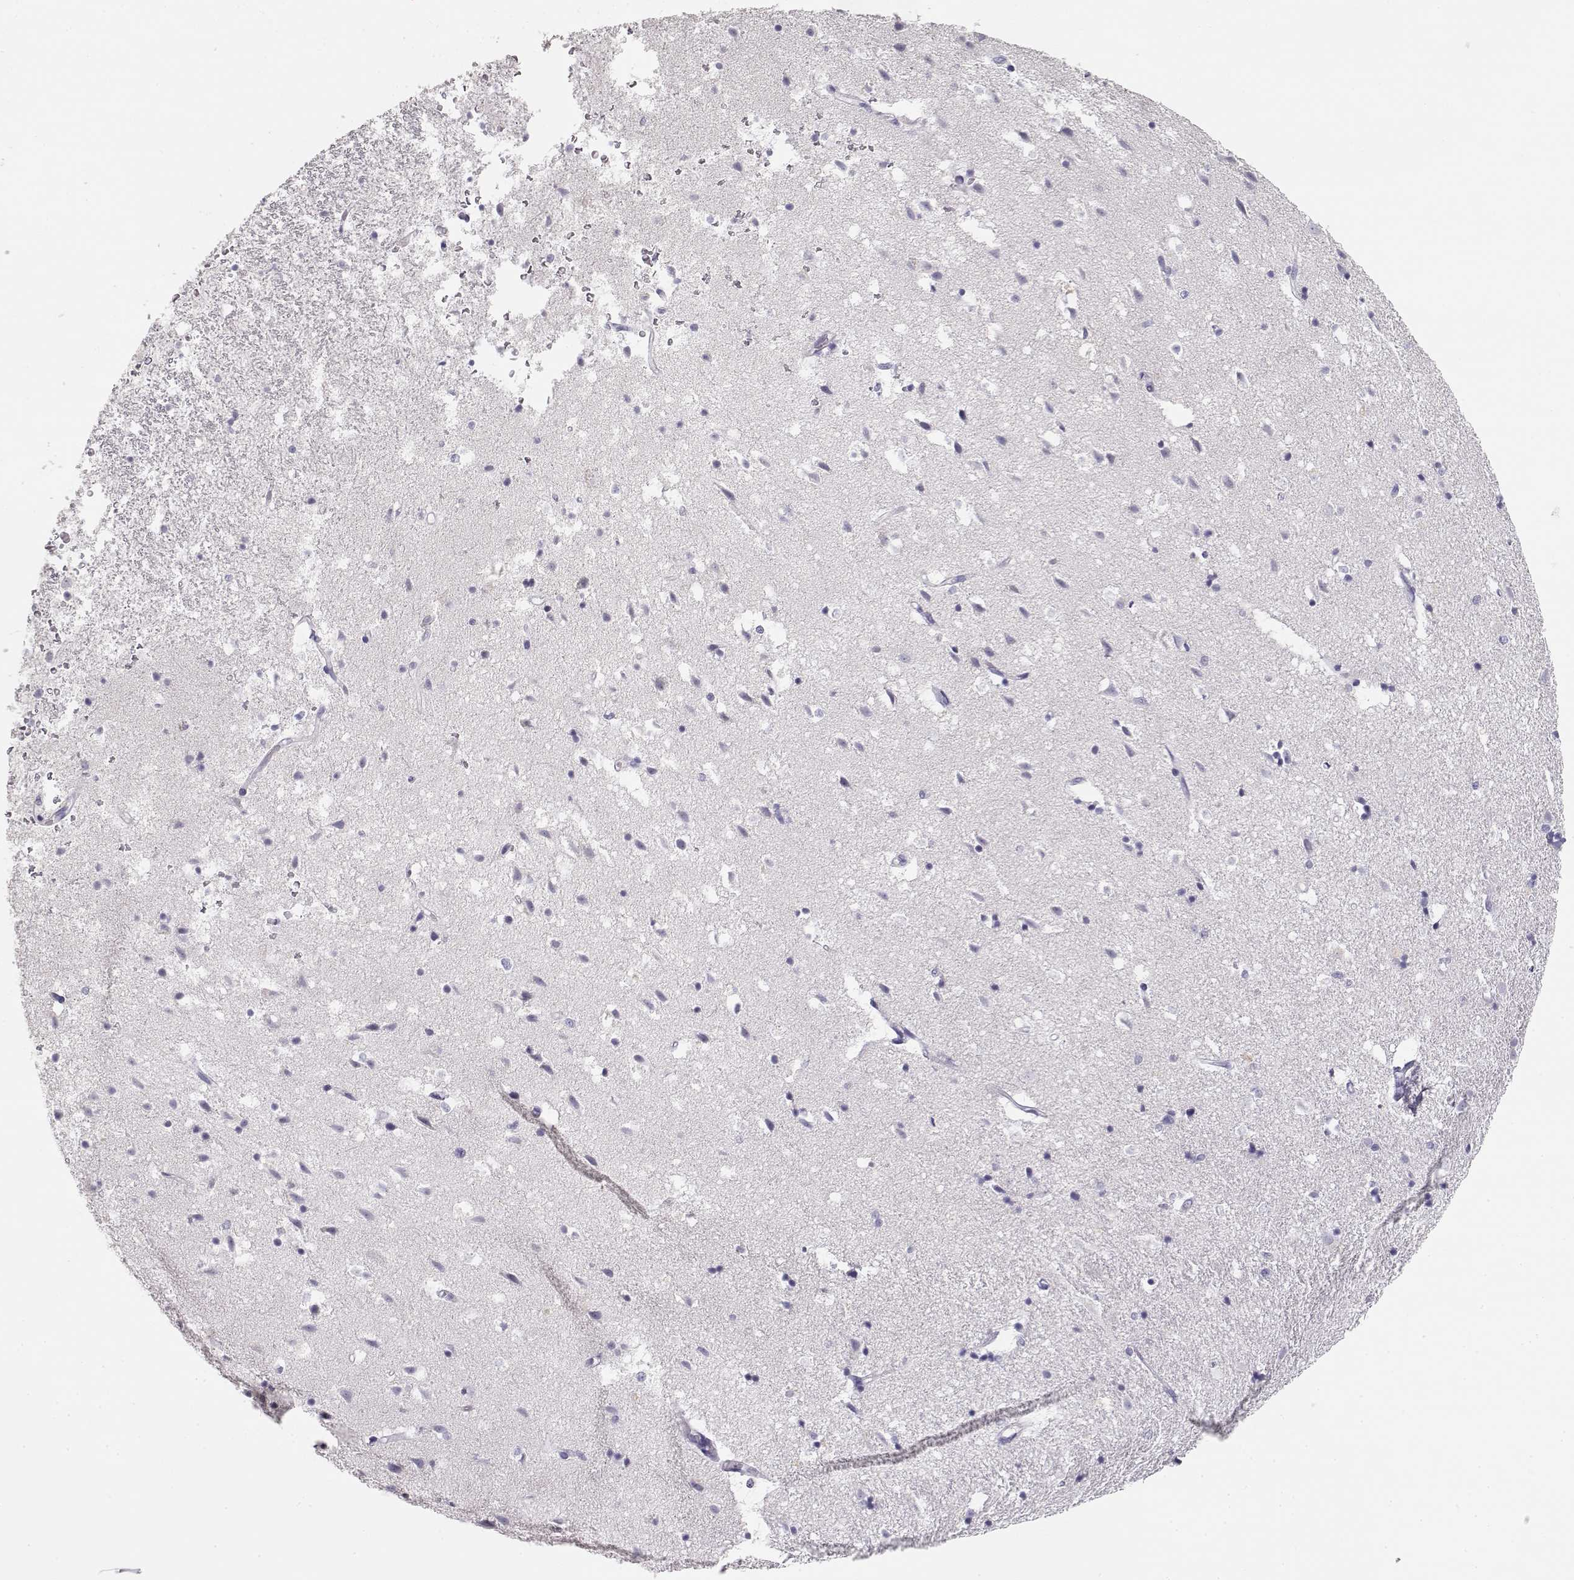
{"staining": {"intensity": "negative", "quantity": "none", "location": "none"}, "tissue": "hippocampus", "cell_type": "Glial cells", "image_type": "normal", "snomed": [{"axis": "morphology", "description": "Normal tissue, NOS"}, {"axis": "topography", "description": "Hippocampus"}], "caption": "Immunohistochemistry of benign hippocampus reveals no staining in glial cells. (DAB immunohistochemistry visualized using brightfield microscopy, high magnification).", "gene": "NUTM1", "patient": {"sex": "male", "age": 49}}